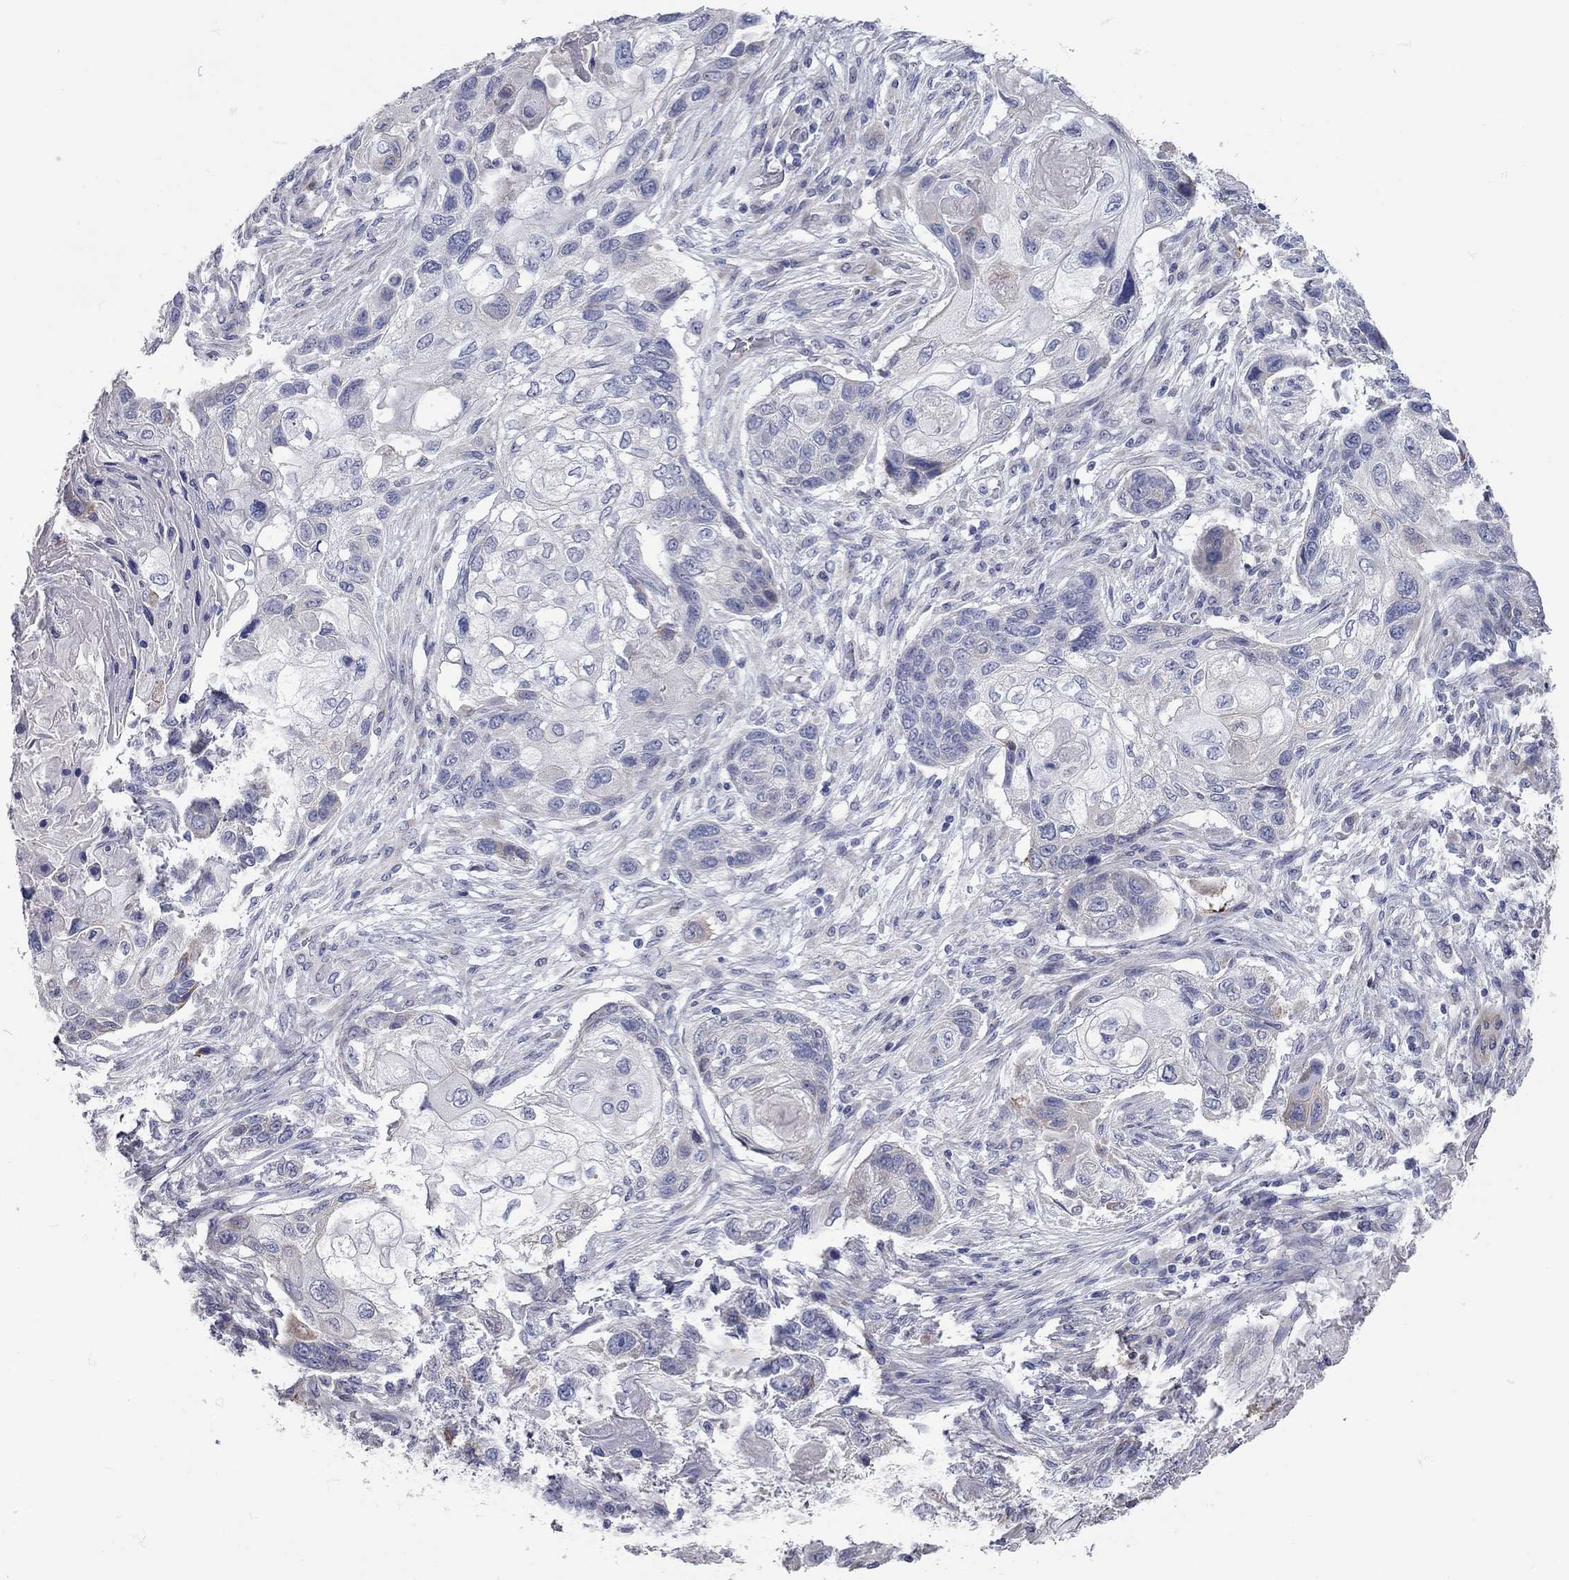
{"staining": {"intensity": "negative", "quantity": "none", "location": "none"}, "tissue": "lung cancer", "cell_type": "Tumor cells", "image_type": "cancer", "snomed": [{"axis": "morphology", "description": "Normal tissue, NOS"}, {"axis": "morphology", "description": "Squamous cell carcinoma, NOS"}, {"axis": "topography", "description": "Bronchus"}, {"axis": "topography", "description": "Lung"}], "caption": "The histopathology image reveals no staining of tumor cells in lung squamous cell carcinoma. Brightfield microscopy of IHC stained with DAB (3,3'-diaminobenzidine) (brown) and hematoxylin (blue), captured at high magnification.", "gene": "XAGE2", "patient": {"sex": "male", "age": 69}}